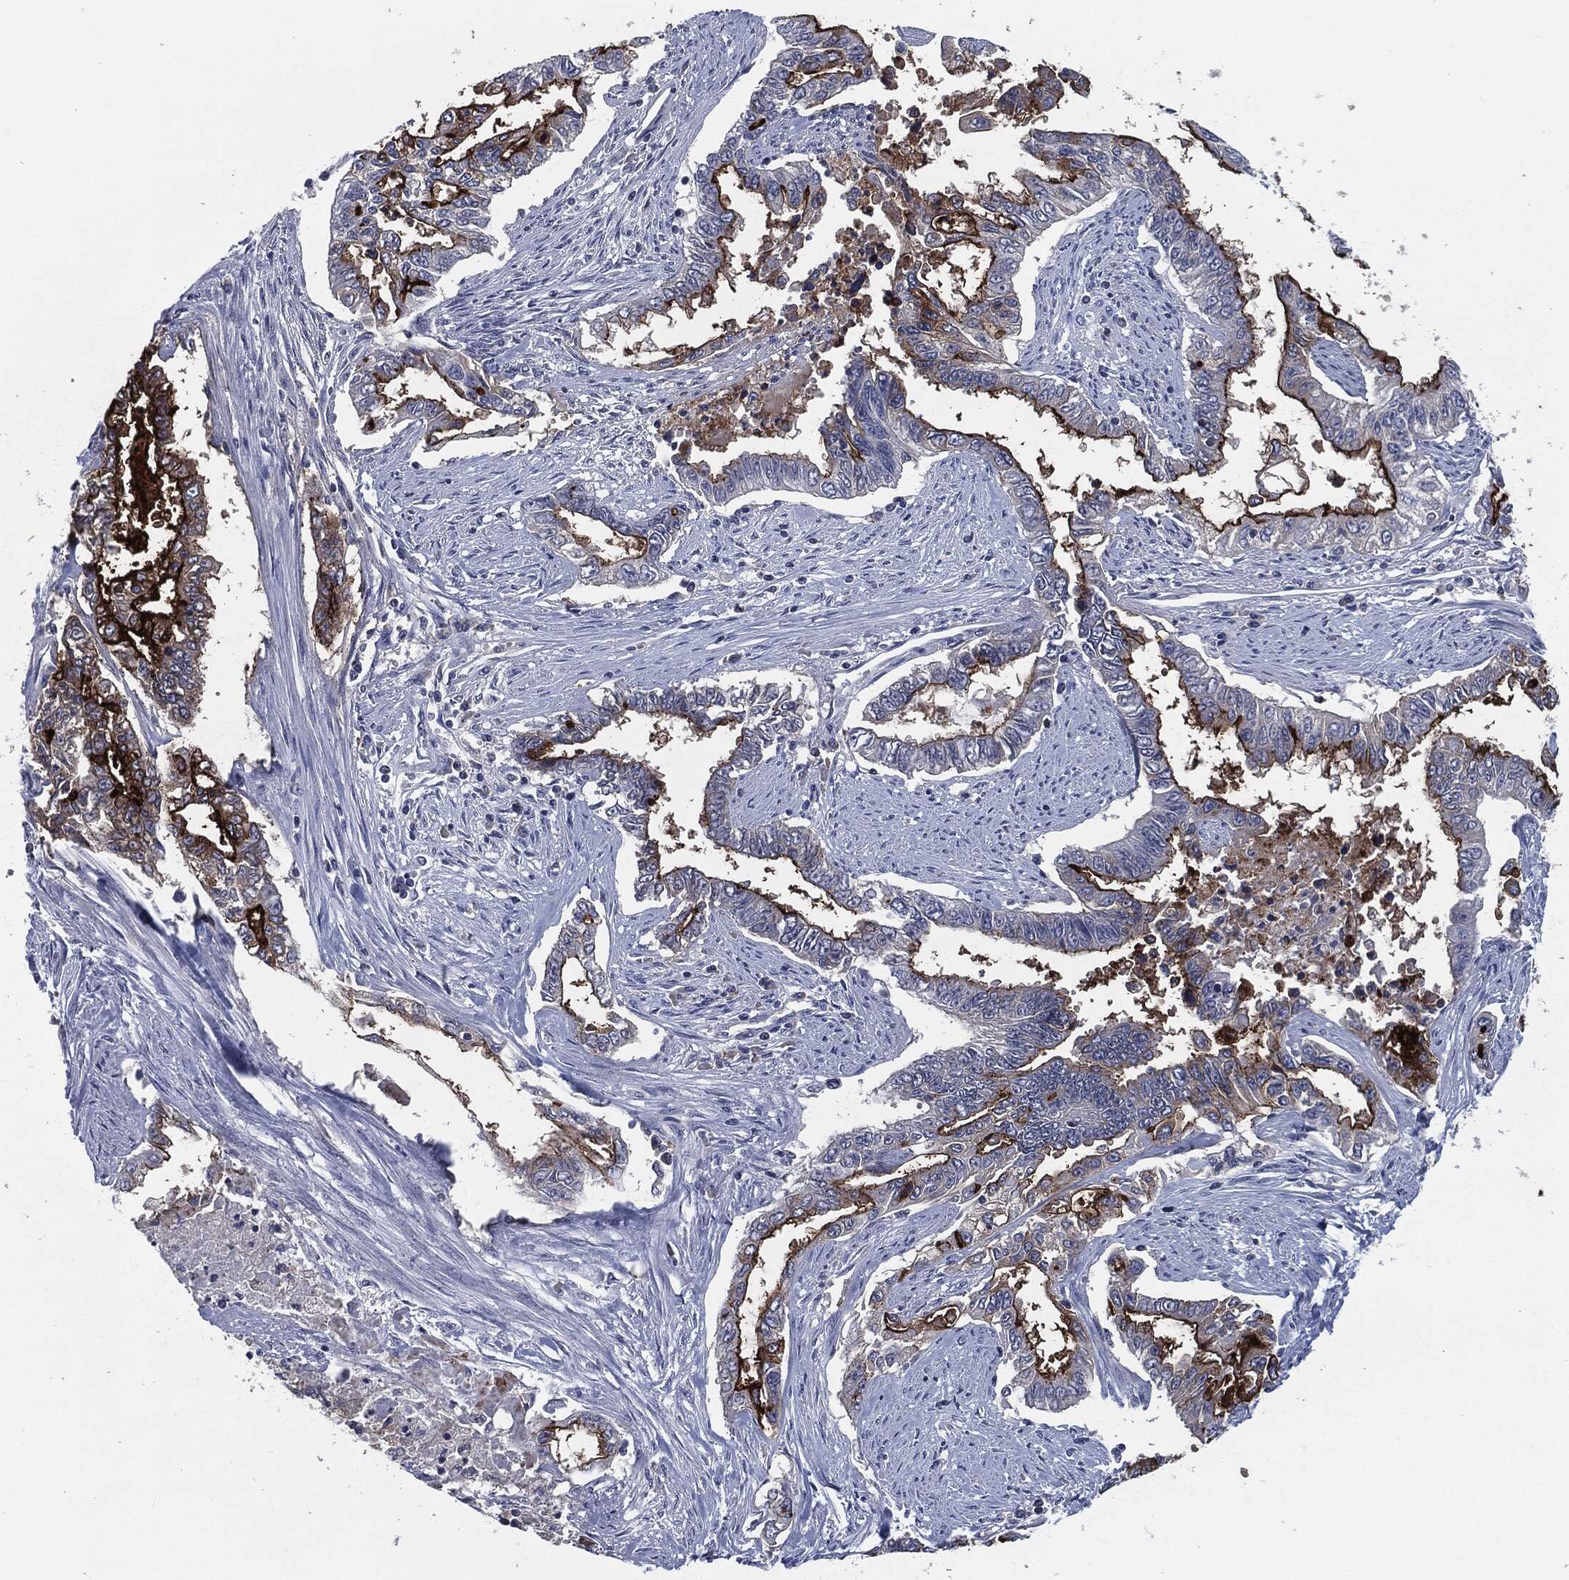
{"staining": {"intensity": "strong", "quantity": "25%-75%", "location": "cytoplasmic/membranous"}, "tissue": "endometrial cancer", "cell_type": "Tumor cells", "image_type": "cancer", "snomed": [{"axis": "morphology", "description": "Adenocarcinoma, NOS"}, {"axis": "topography", "description": "Uterus"}], "caption": "Immunohistochemistry (IHC) histopathology image of human endometrial adenocarcinoma stained for a protein (brown), which demonstrates high levels of strong cytoplasmic/membranous staining in approximately 25%-75% of tumor cells.", "gene": "PROM1", "patient": {"sex": "female", "age": 59}}